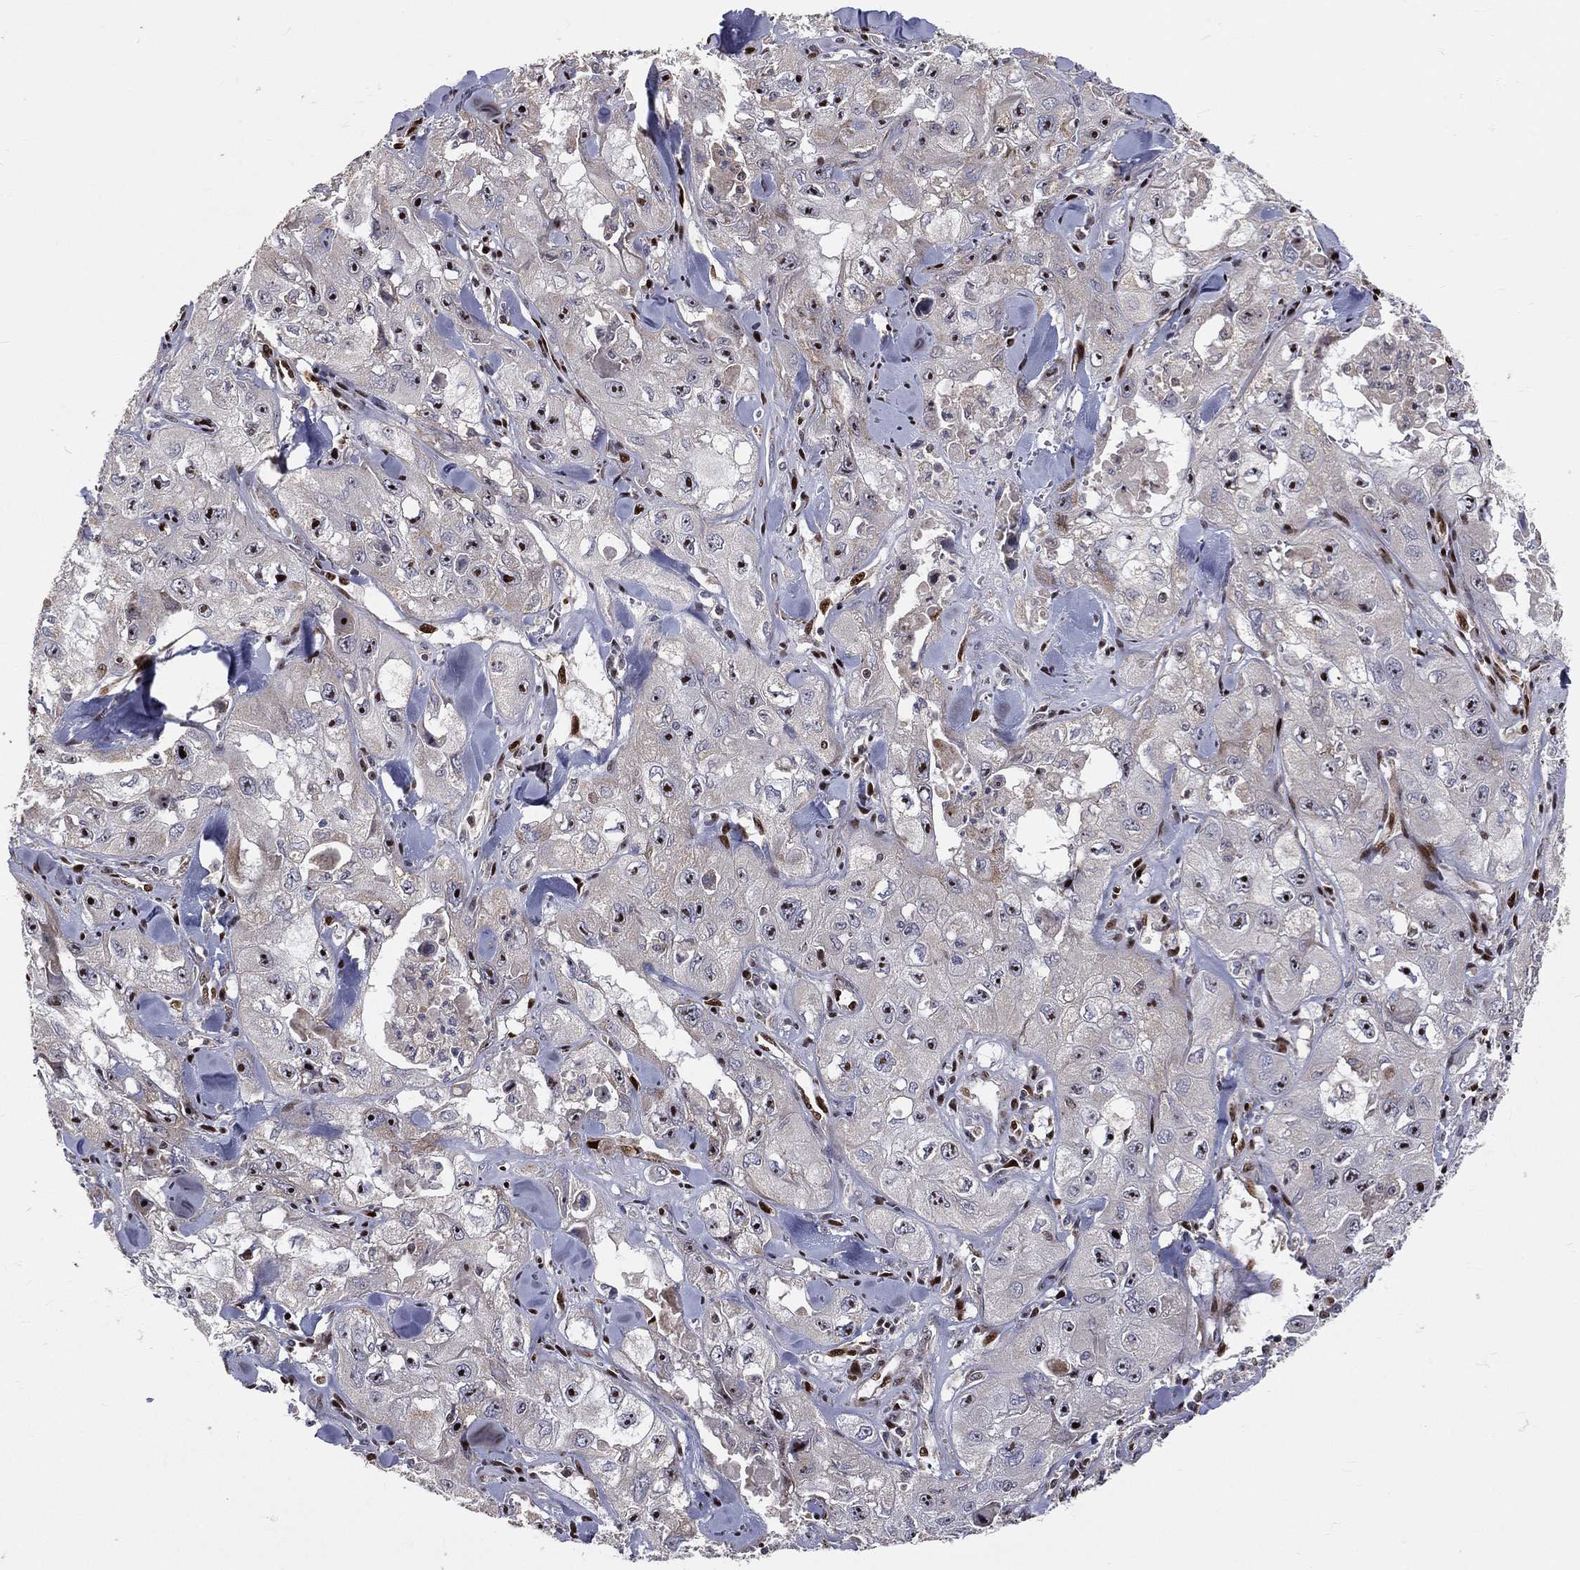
{"staining": {"intensity": "strong", "quantity": "<25%", "location": "nuclear"}, "tissue": "skin cancer", "cell_type": "Tumor cells", "image_type": "cancer", "snomed": [{"axis": "morphology", "description": "Squamous cell carcinoma, NOS"}, {"axis": "topography", "description": "Skin"}, {"axis": "topography", "description": "Subcutis"}], "caption": "Protein staining shows strong nuclear expression in about <25% of tumor cells in skin cancer.", "gene": "ZEB1", "patient": {"sex": "male", "age": 73}}